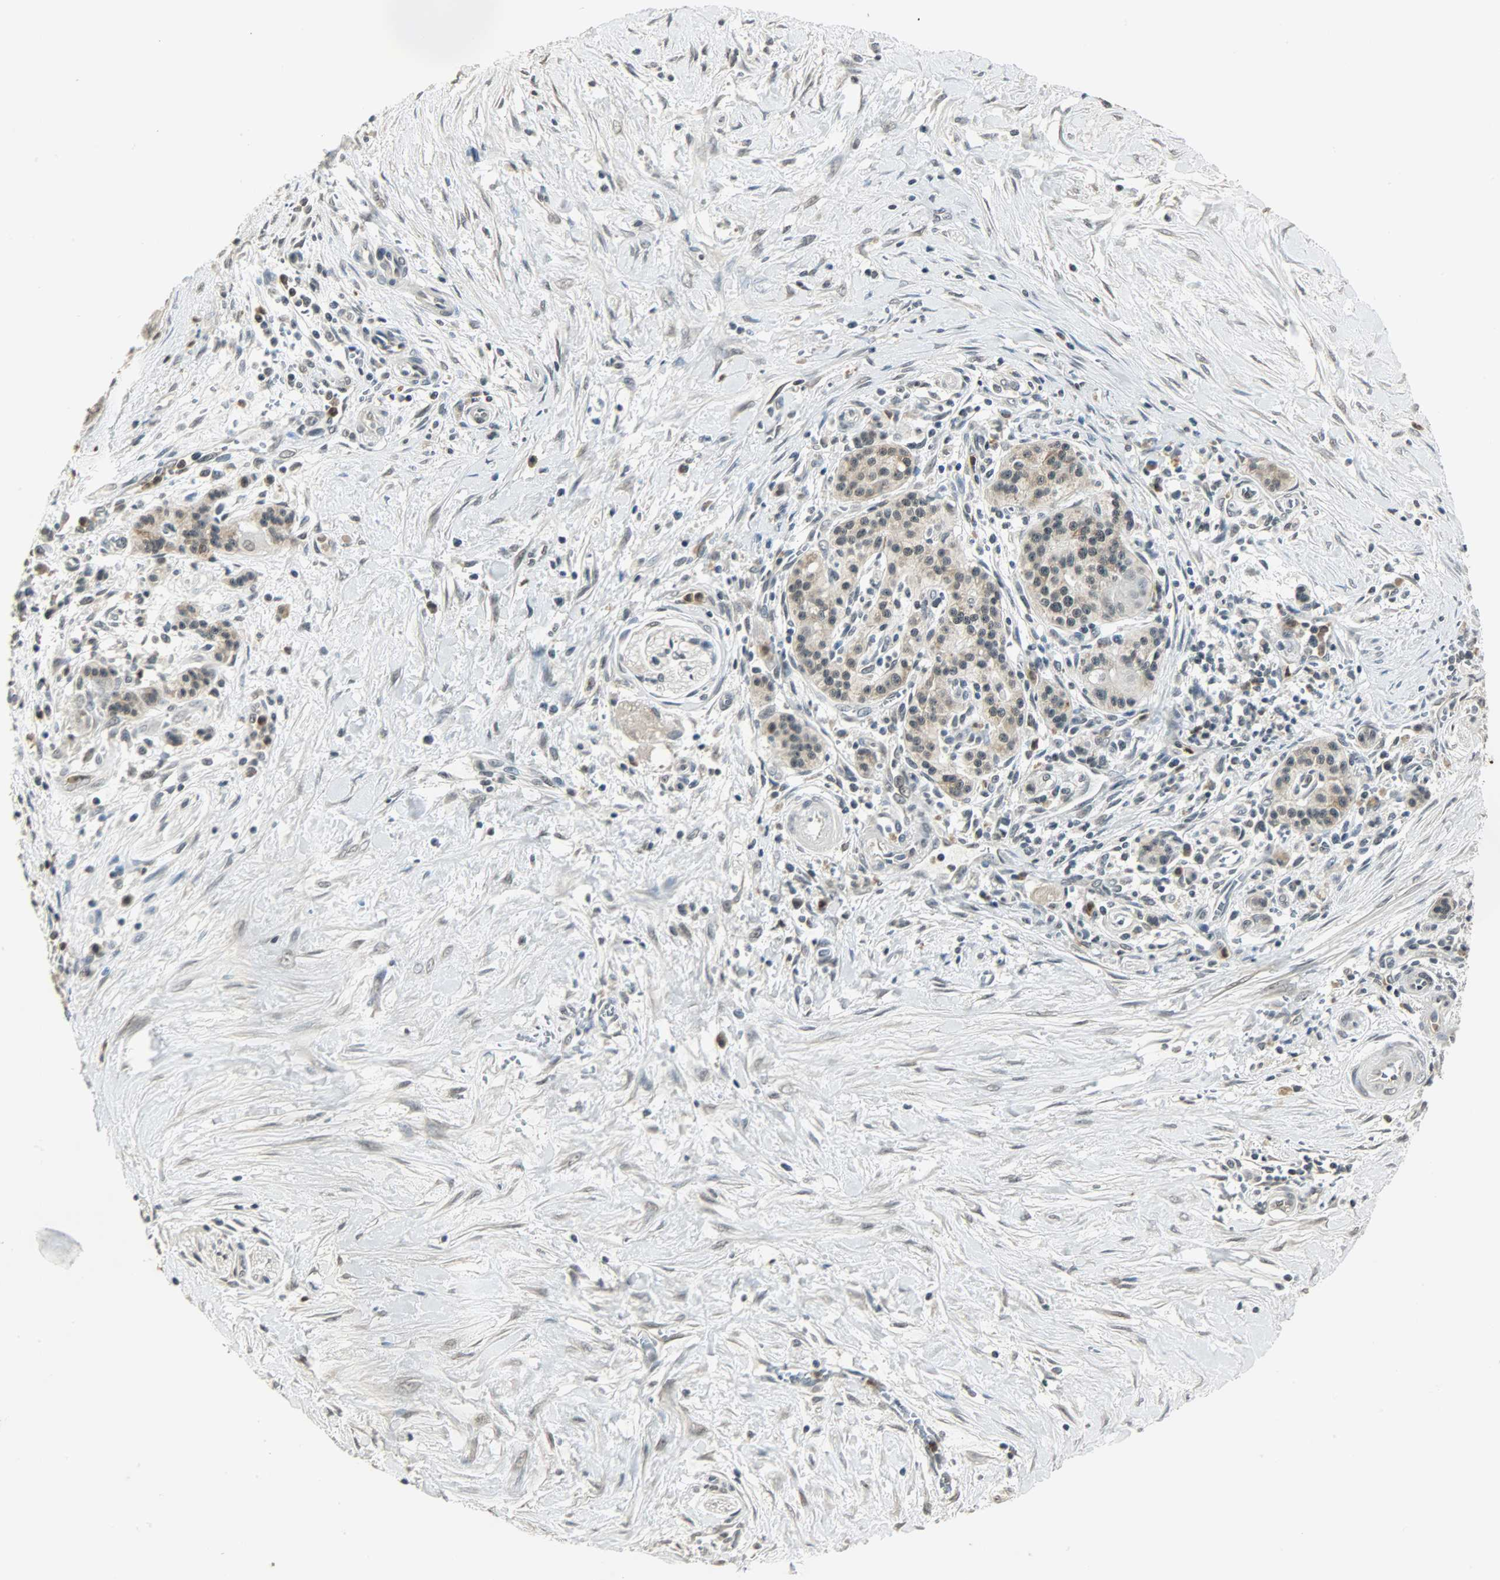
{"staining": {"intensity": "weak", "quantity": "<25%", "location": "nuclear"}, "tissue": "pancreatic cancer", "cell_type": "Tumor cells", "image_type": "cancer", "snomed": [{"axis": "morphology", "description": "Adenocarcinoma, NOS"}, {"axis": "topography", "description": "Pancreas"}], "caption": "This histopathology image is of pancreatic cancer stained with immunohistochemistry (IHC) to label a protein in brown with the nuclei are counter-stained blue. There is no positivity in tumor cells.", "gene": "SMARCA5", "patient": {"sex": "male", "age": 59}}